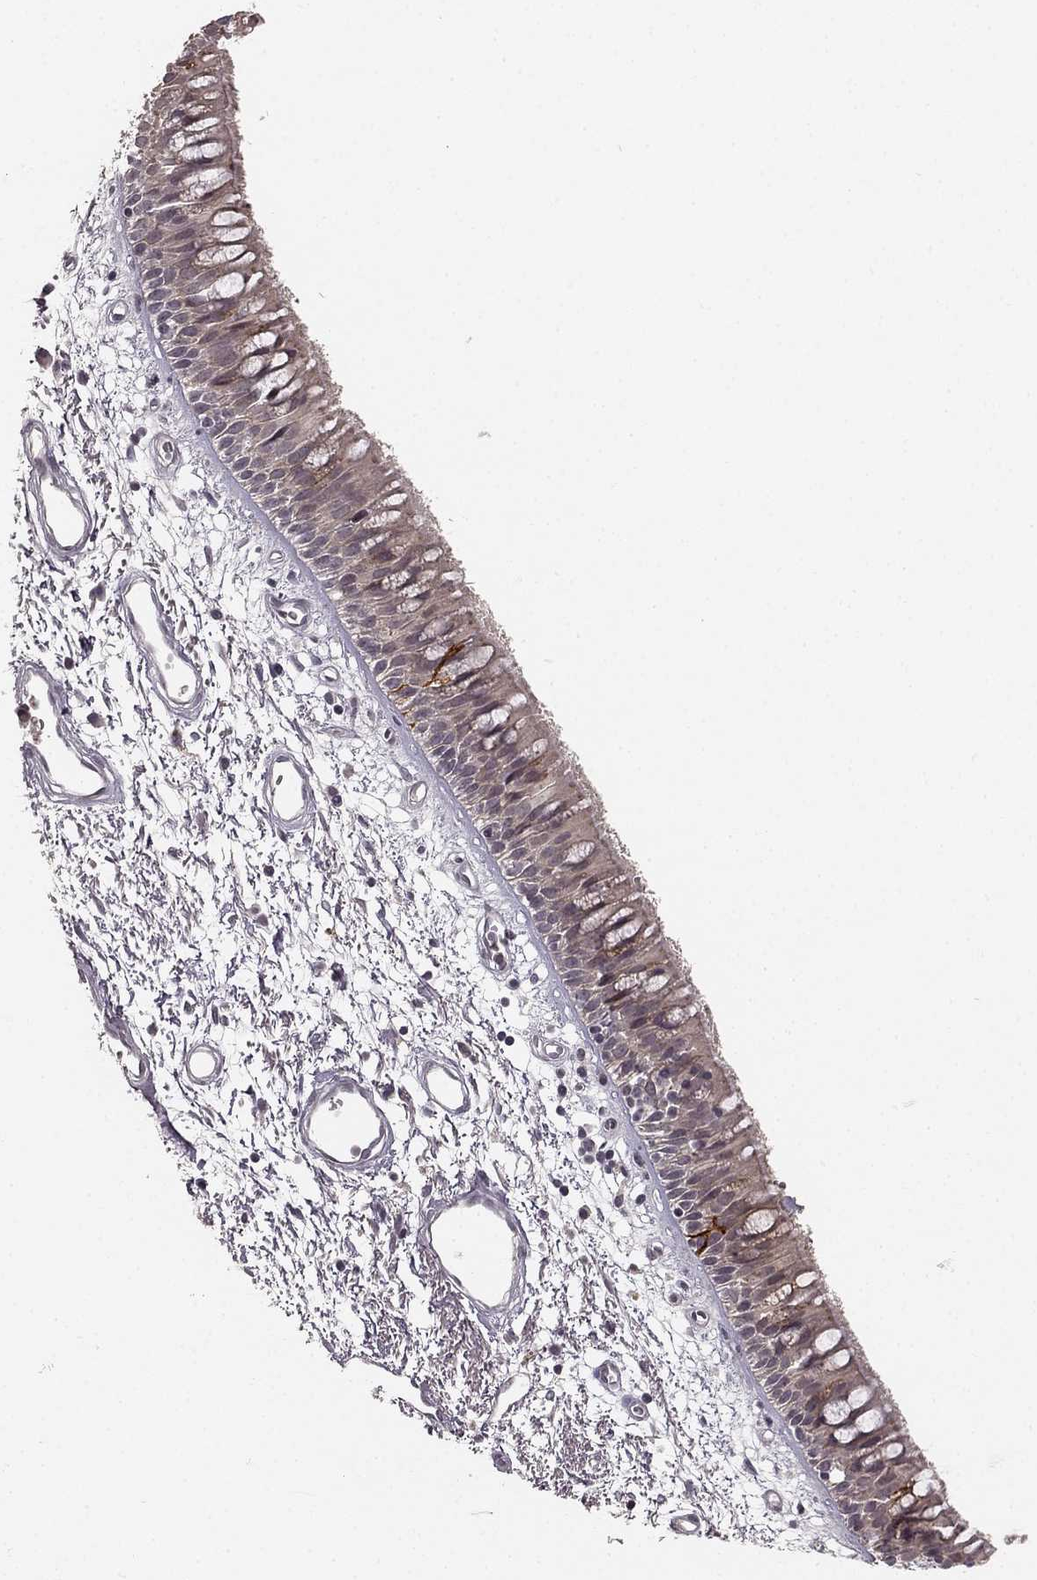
{"staining": {"intensity": "strong", "quantity": "<25%", "location": "cytoplasmic/membranous"}, "tissue": "bronchus", "cell_type": "Respiratory epithelial cells", "image_type": "normal", "snomed": [{"axis": "morphology", "description": "Normal tissue, NOS"}, {"axis": "morphology", "description": "Squamous cell carcinoma, NOS"}, {"axis": "topography", "description": "Cartilage tissue"}, {"axis": "topography", "description": "Bronchus"}, {"axis": "topography", "description": "Lung"}], "caption": "An immunohistochemistry photomicrograph of normal tissue is shown. Protein staining in brown labels strong cytoplasmic/membranous positivity in bronchus within respiratory epithelial cells.", "gene": "HCN4", "patient": {"sex": "male", "age": 66}}